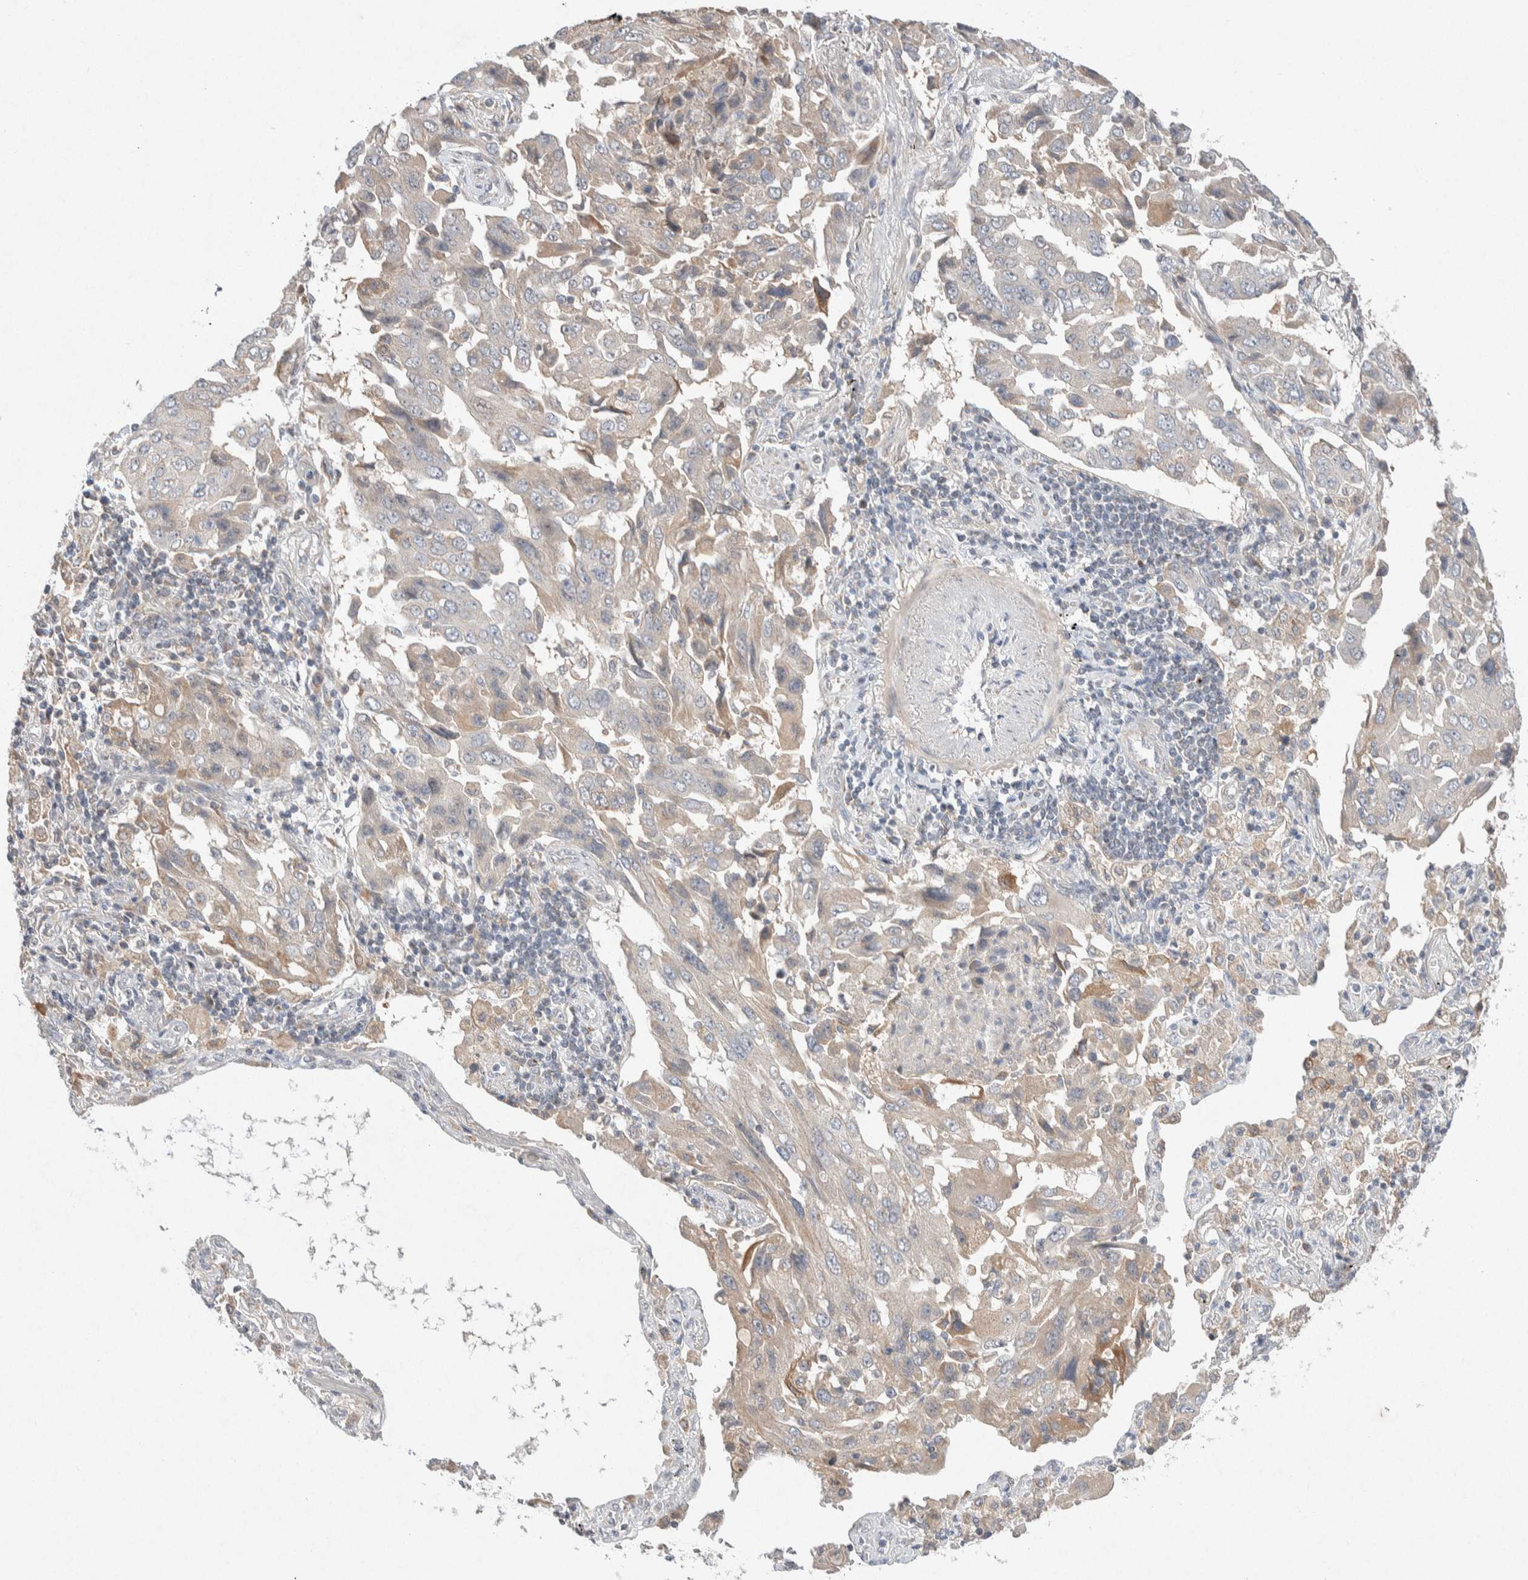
{"staining": {"intensity": "weak", "quantity": "<25%", "location": "cytoplasmic/membranous"}, "tissue": "lung cancer", "cell_type": "Tumor cells", "image_type": "cancer", "snomed": [{"axis": "morphology", "description": "Adenocarcinoma, NOS"}, {"axis": "topography", "description": "Lung"}], "caption": "Immunohistochemical staining of human lung cancer shows no significant expression in tumor cells.", "gene": "CMTM4", "patient": {"sex": "female", "age": 65}}